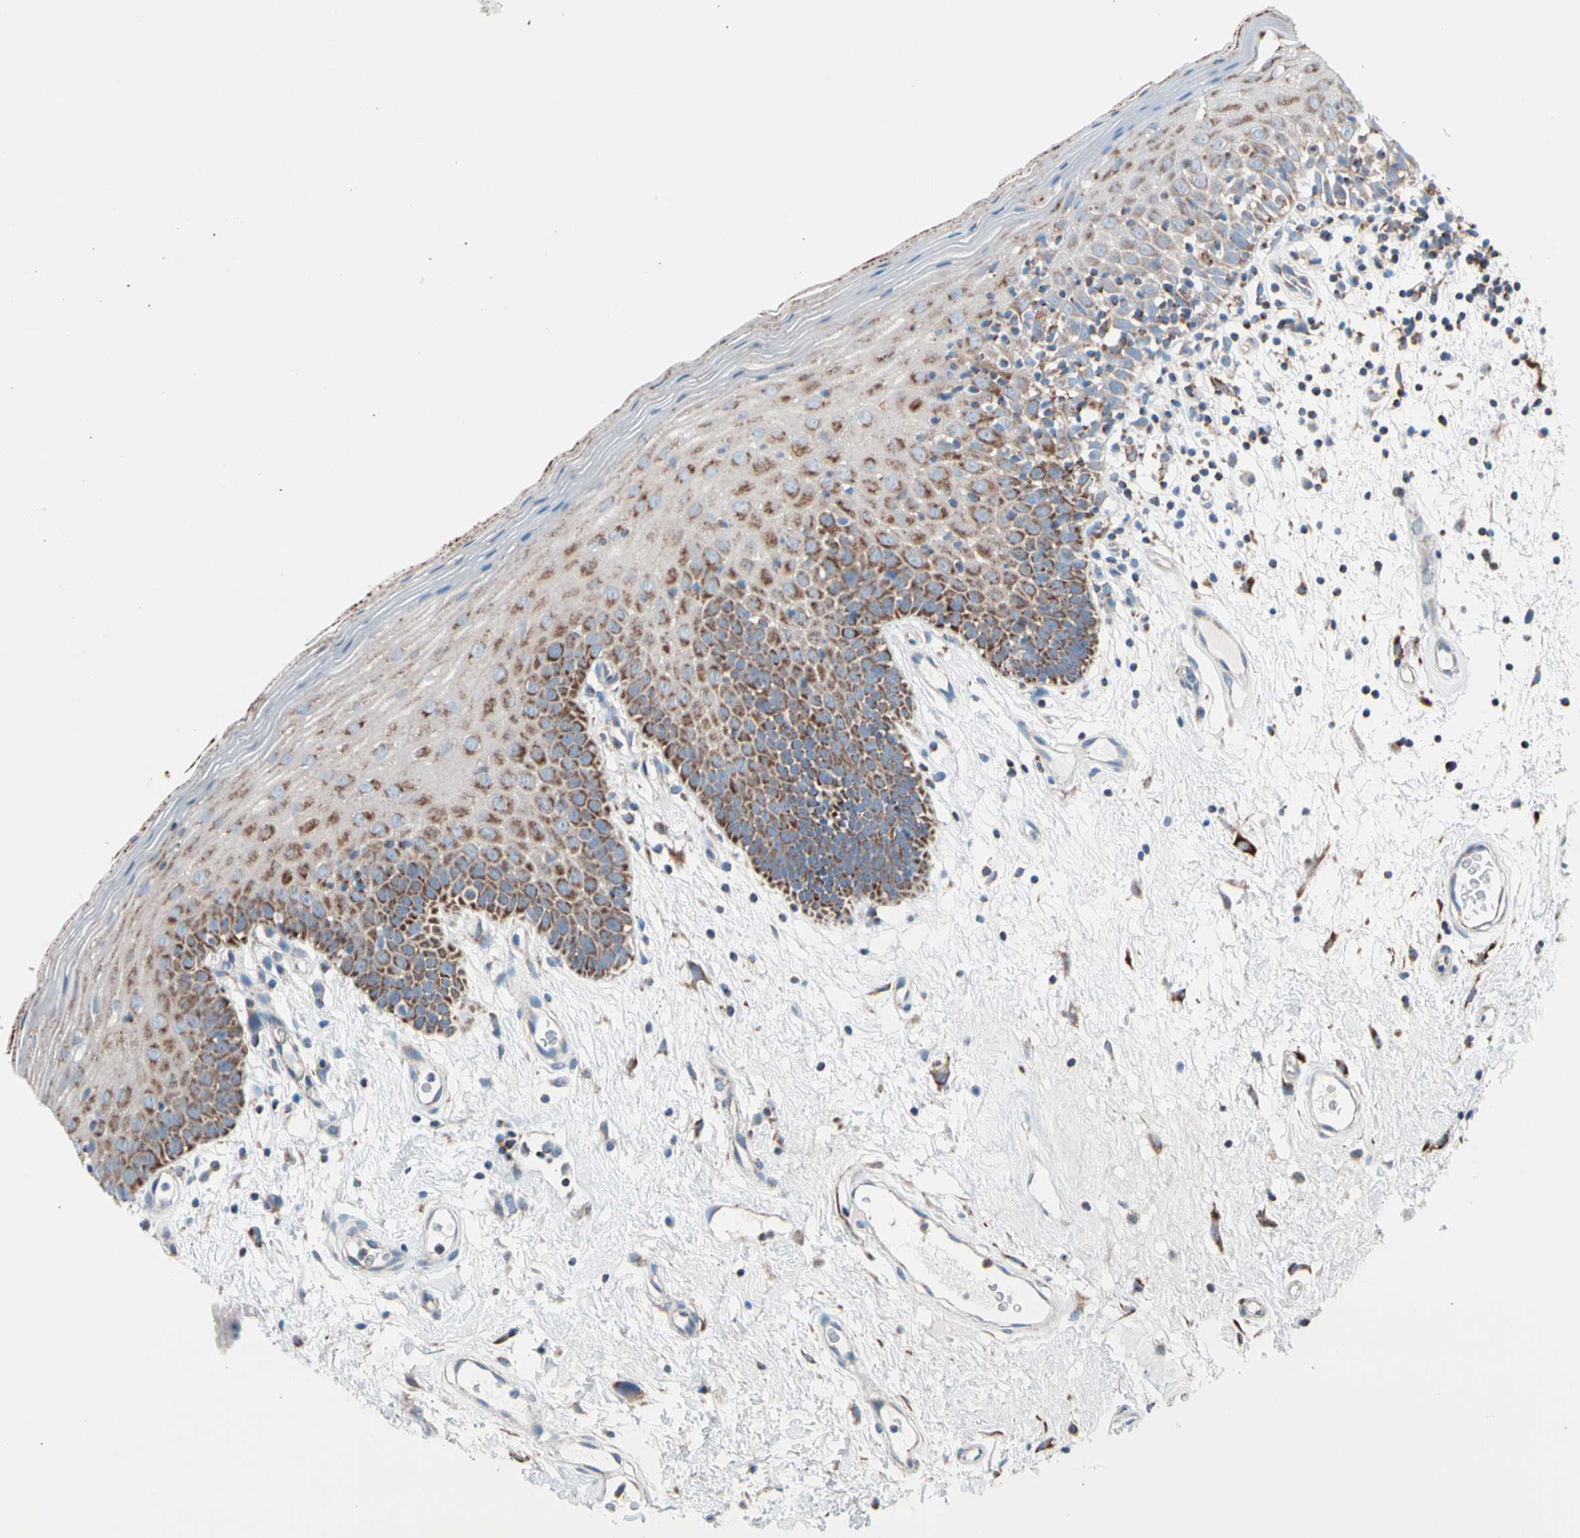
{"staining": {"intensity": "strong", "quantity": ">75%", "location": "cytoplasmic/membranous"}, "tissue": "oral mucosa", "cell_type": "Squamous epithelial cells", "image_type": "normal", "snomed": [{"axis": "morphology", "description": "Normal tissue, NOS"}, {"axis": "morphology", "description": "Squamous cell carcinoma, NOS"}, {"axis": "topography", "description": "Skeletal muscle"}, {"axis": "topography", "description": "Oral tissue"}, {"axis": "topography", "description": "Head-Neck"}], "caption": "A brown stain highlights strong cytoplasmic/membranous positivity of a protein in squamous epithelial cells of unremarkable oral mucosa.", "gene": "HK1", "patient": {"sex": "male", "age": 71}}